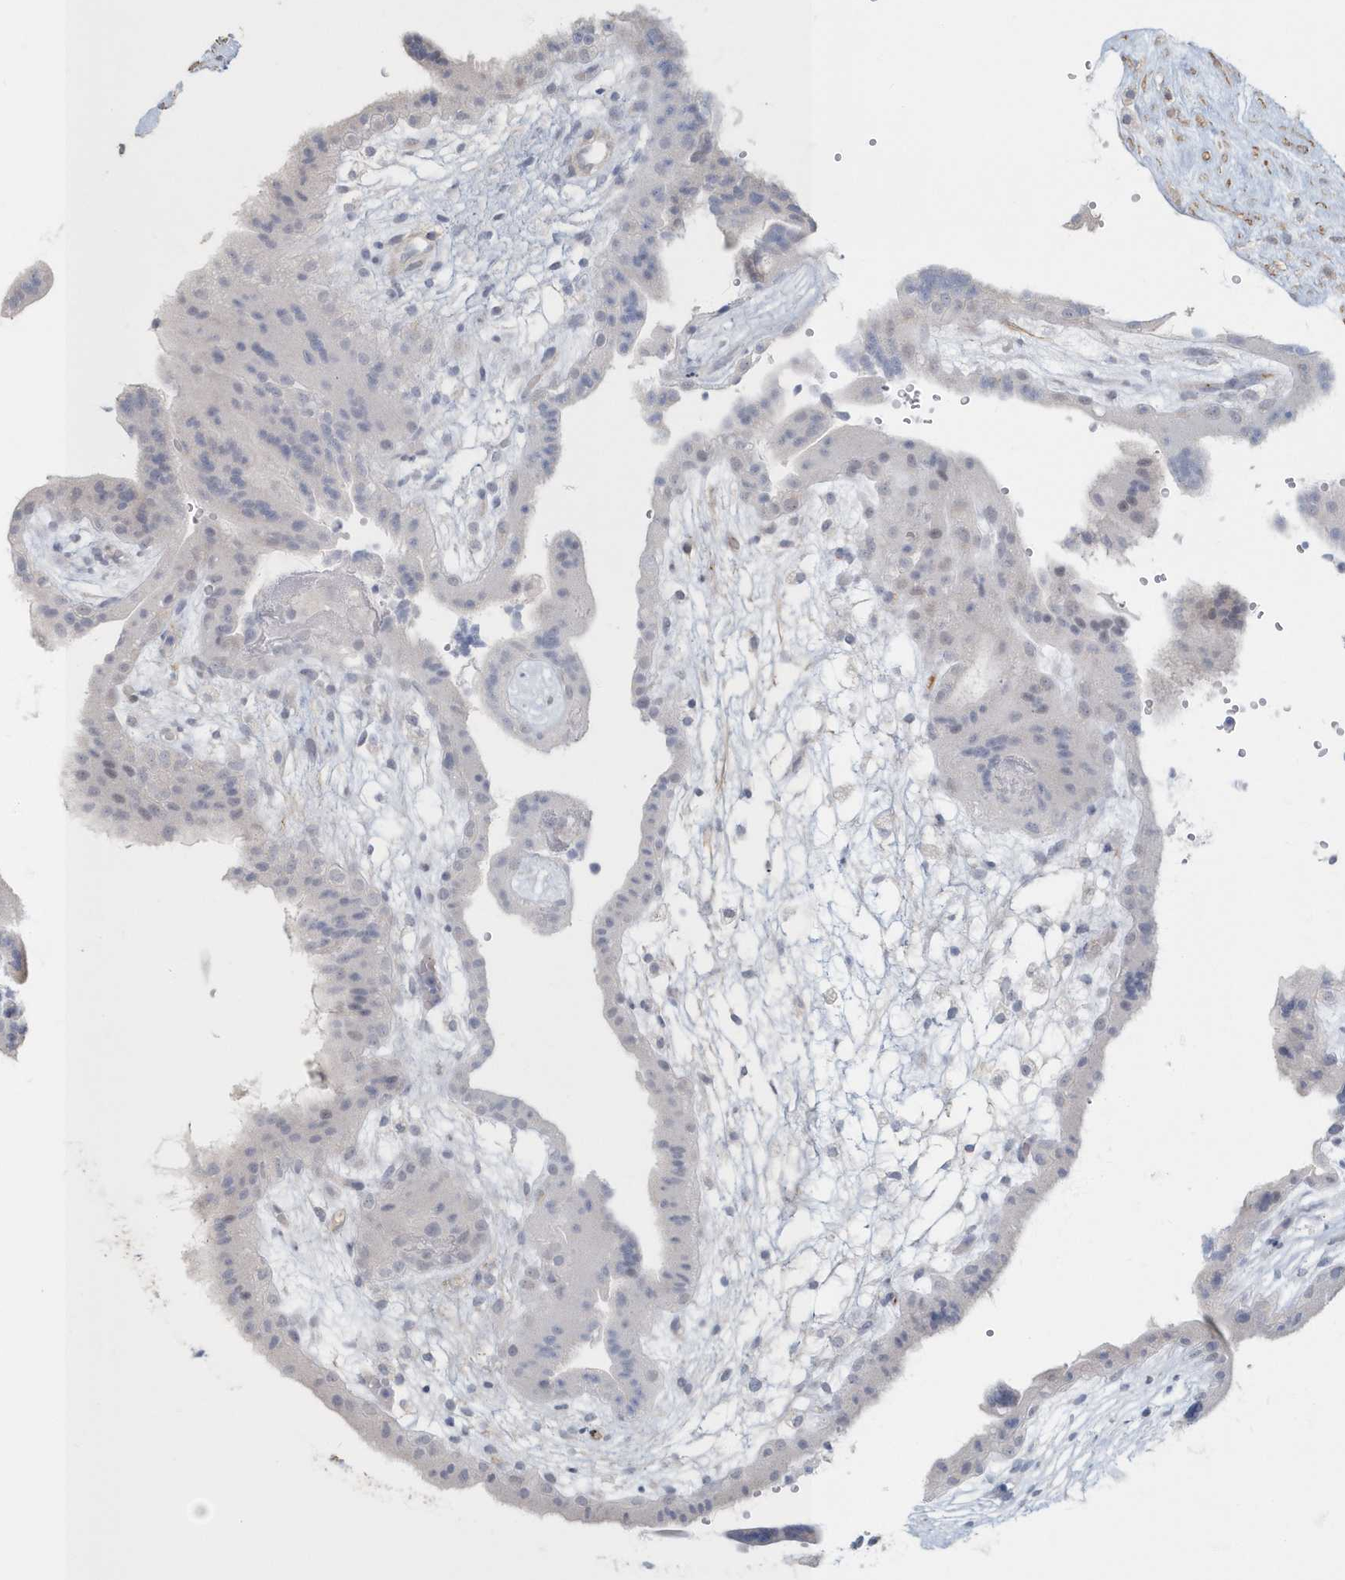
{"staining": {"intensity": "negative", "quantity": "none", "location": "none"}, "tissue": "placenta", "cell_type": "Trophoblastic cells", "image_type": "normal", "snomed": [{"axis": "morphology", "description": "Normal tissue, NOS"}, {"axis": "topography", "description": "Placenta"}], "caption": "Immunohistochemical staining of benign human placenta demonstrates no significant positivity in trophoblastic cells.", "gene": "MYOT", "patient": {"sex": "female", "age": 18}}